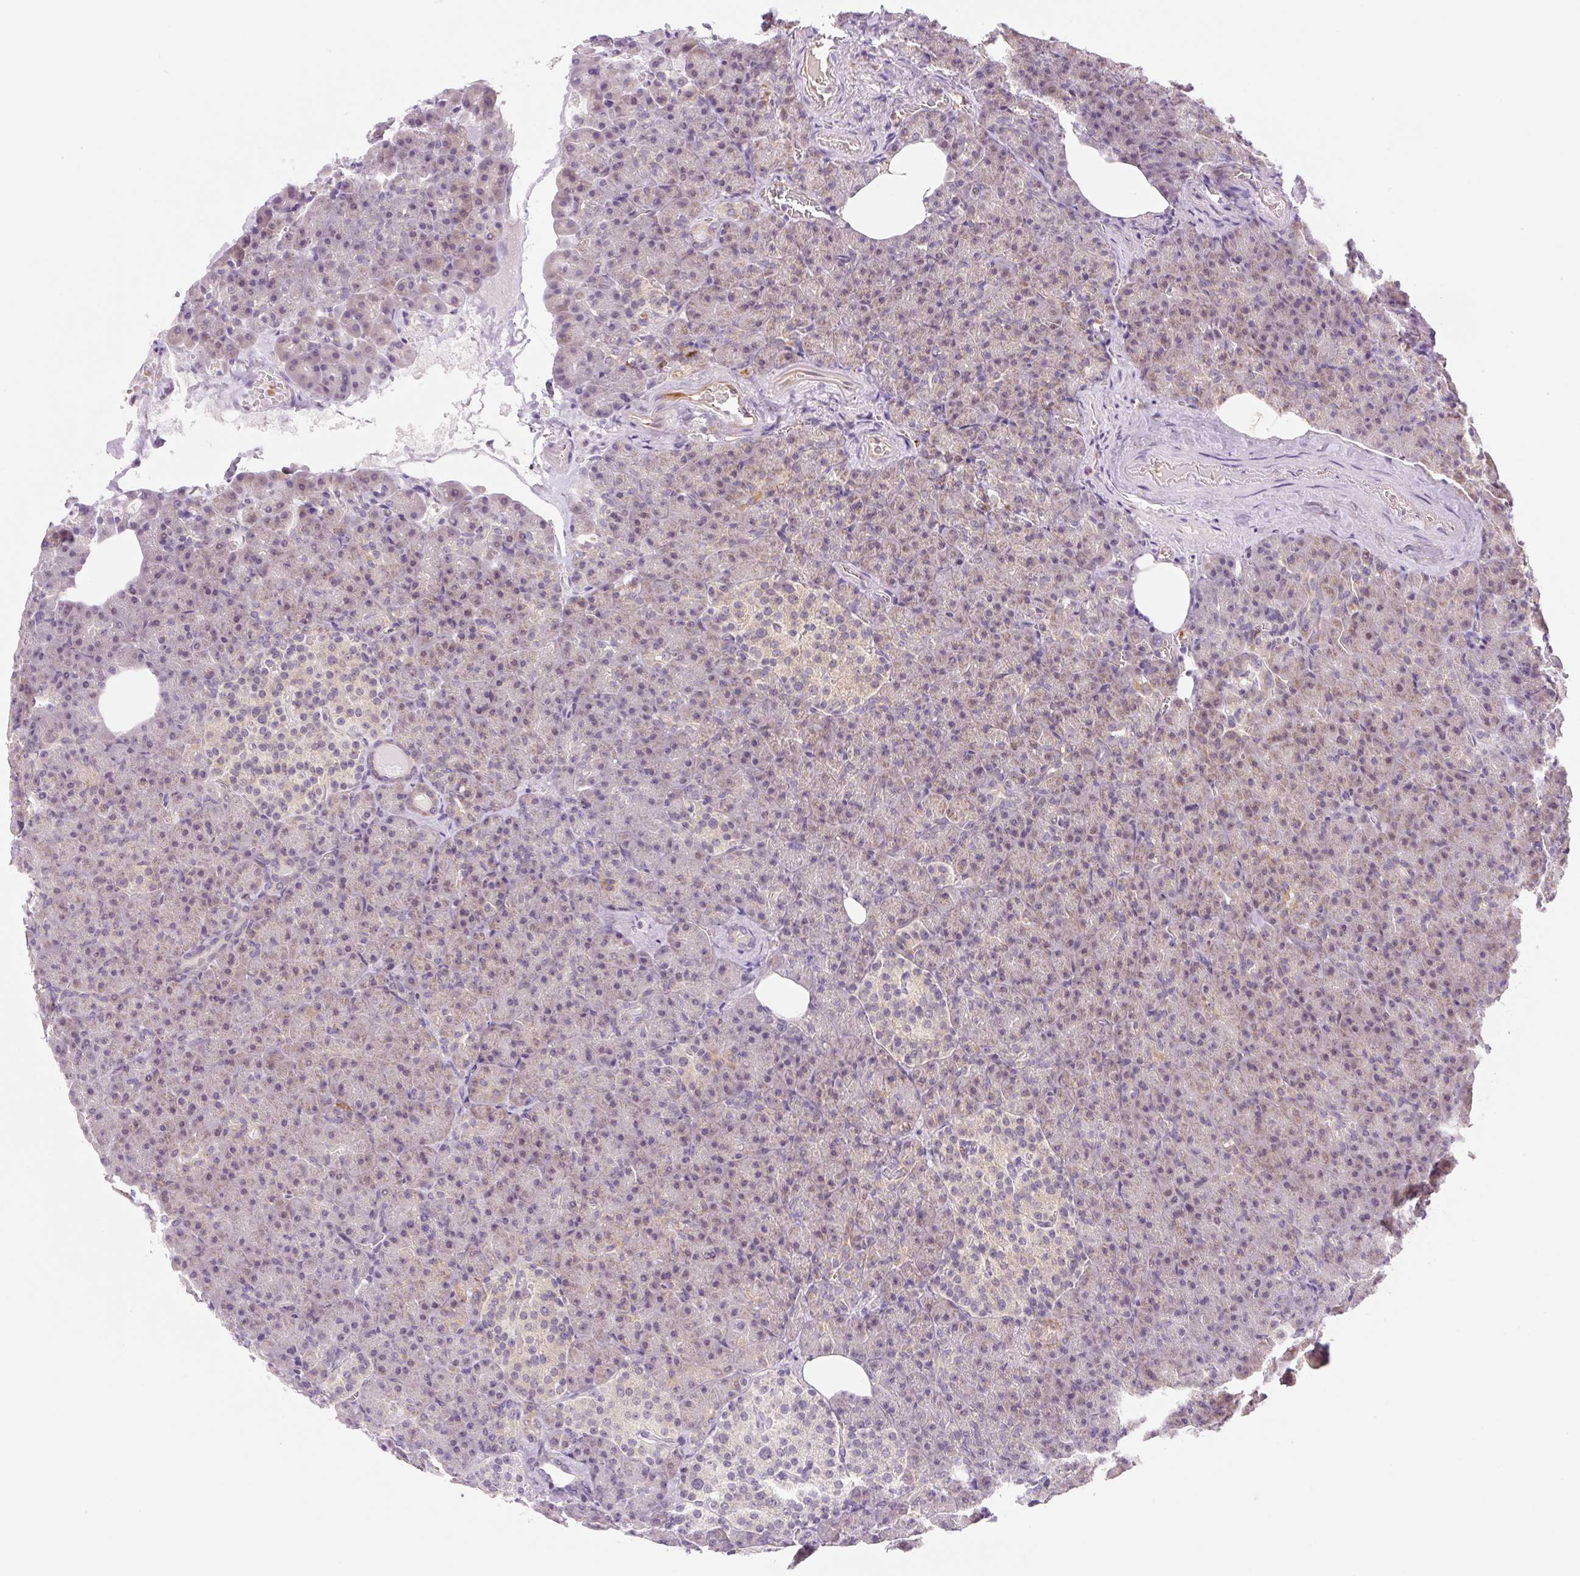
{"staining": {"intensity": "weak", "quantity": "25%-75%", "location": "cytoplasmic/membranous"}, "tissue": "pancreas", "cell_type": "Exocrine glandular cells", "image_type": "normal", "snomed": [{"axis": "morphology", "description": "Normal tissue, NOS"}, {"axis": "topography", "description": "Pancreas"}], "caption": "This is a photomicrograph of IHC staining of unremarkable pancreas, which shows weak staining in the cytoplasmic/membranous of exocrine glandular cells.", "gene": "OMA1", "patient": {"sex": "female", "age": 74}}